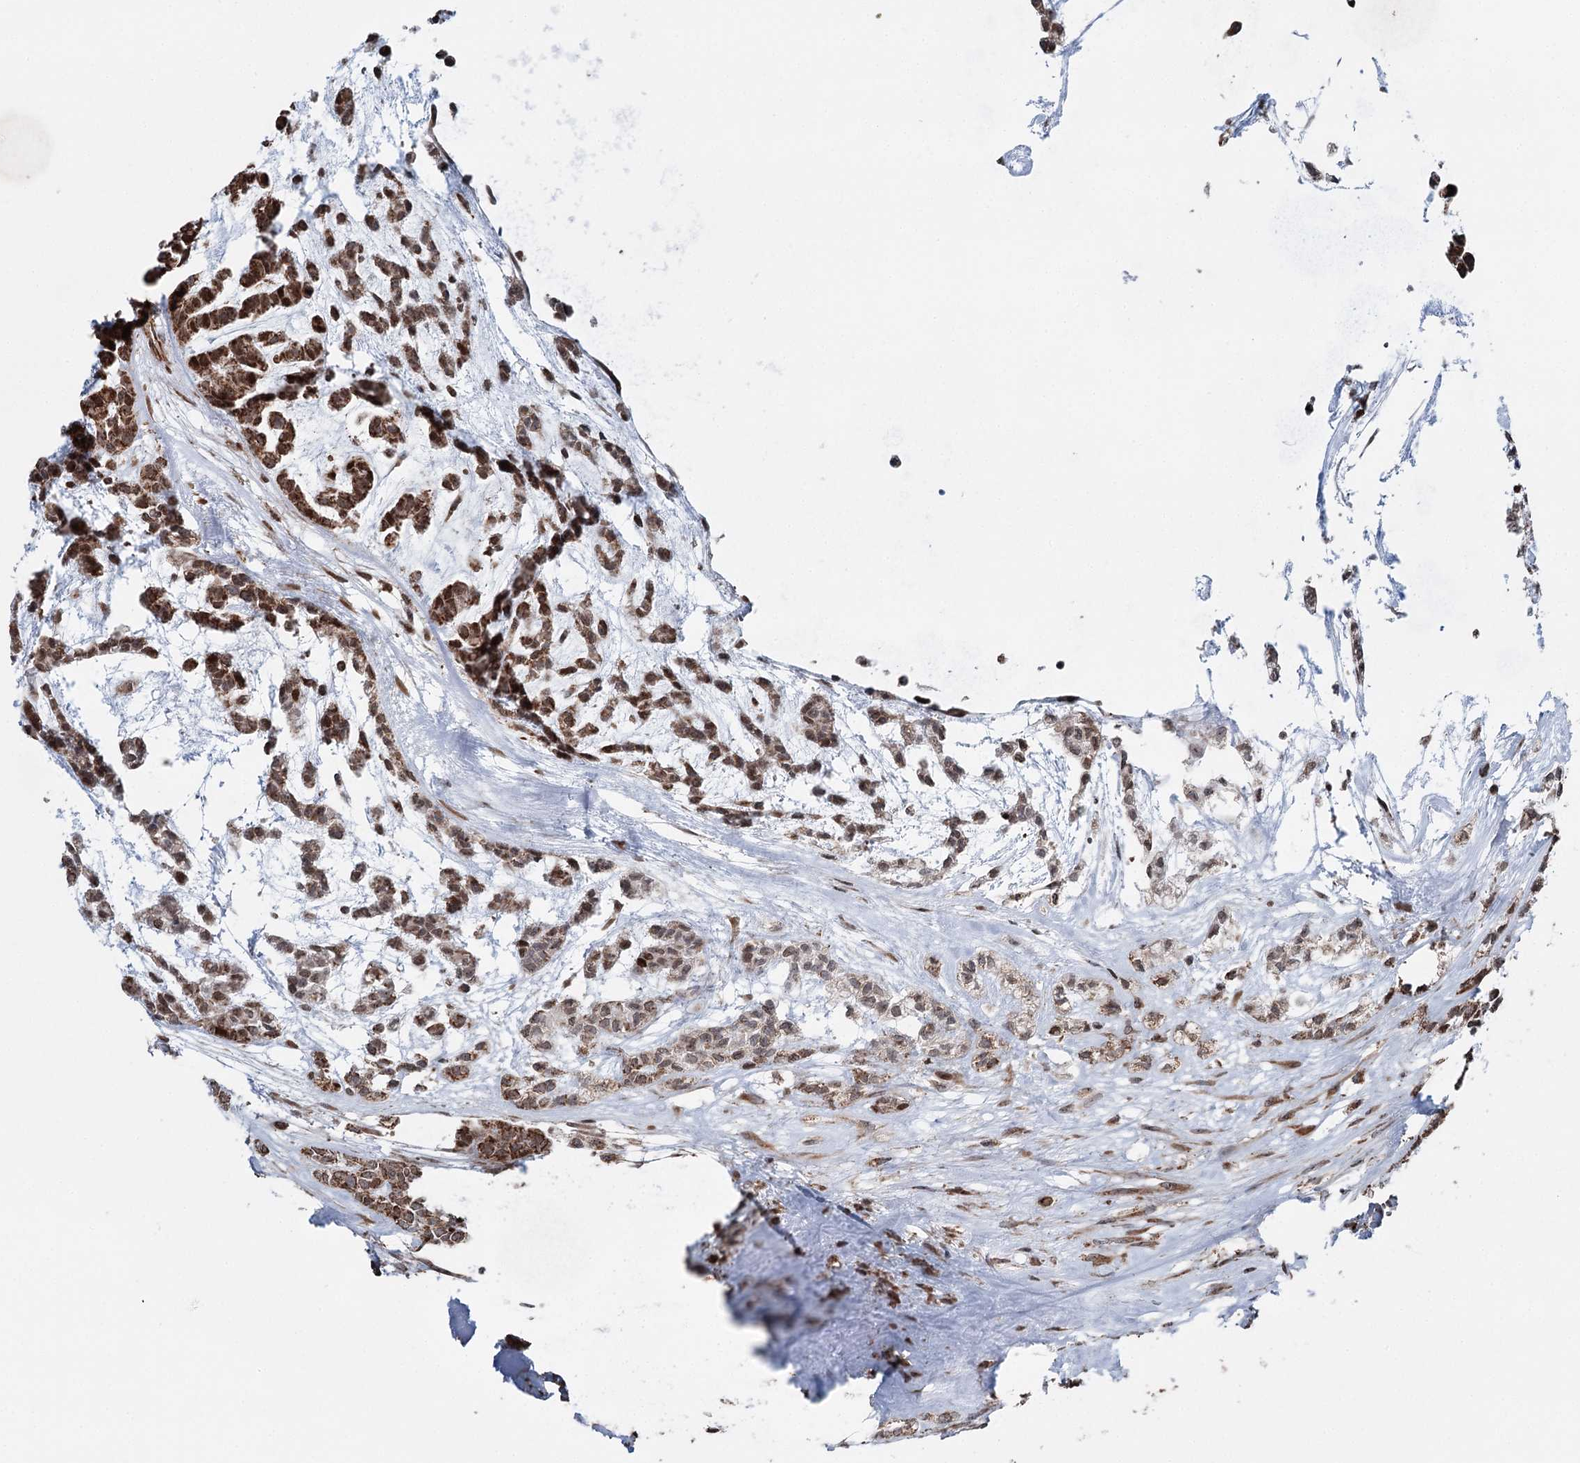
{"staining": {"intensity": "strong", "quantity": ">75%", "location": "cytoplasmic/membranous,nuclear"}, "tissue": "head and neck cancer", "cell_type": "Tumor cells", "image_type": "cancer", "snomed": [{"axis": "morphology", "description": "Adenocarcinoma, NOS"}, {"axis": "morphology", "description": "Adenoma, NOS"}, {"axis": "topography", "description": "Head-Neck"}], "caption": "About >75% of tumor cells in human head and neck adenocarcinoma show strong cytoplasmic/membranous and nuclear protein positivity as visualized by brown immunohistochemical staining.", "gene": "STEEP1", "patient": {"sex": "female", "age": 55}}